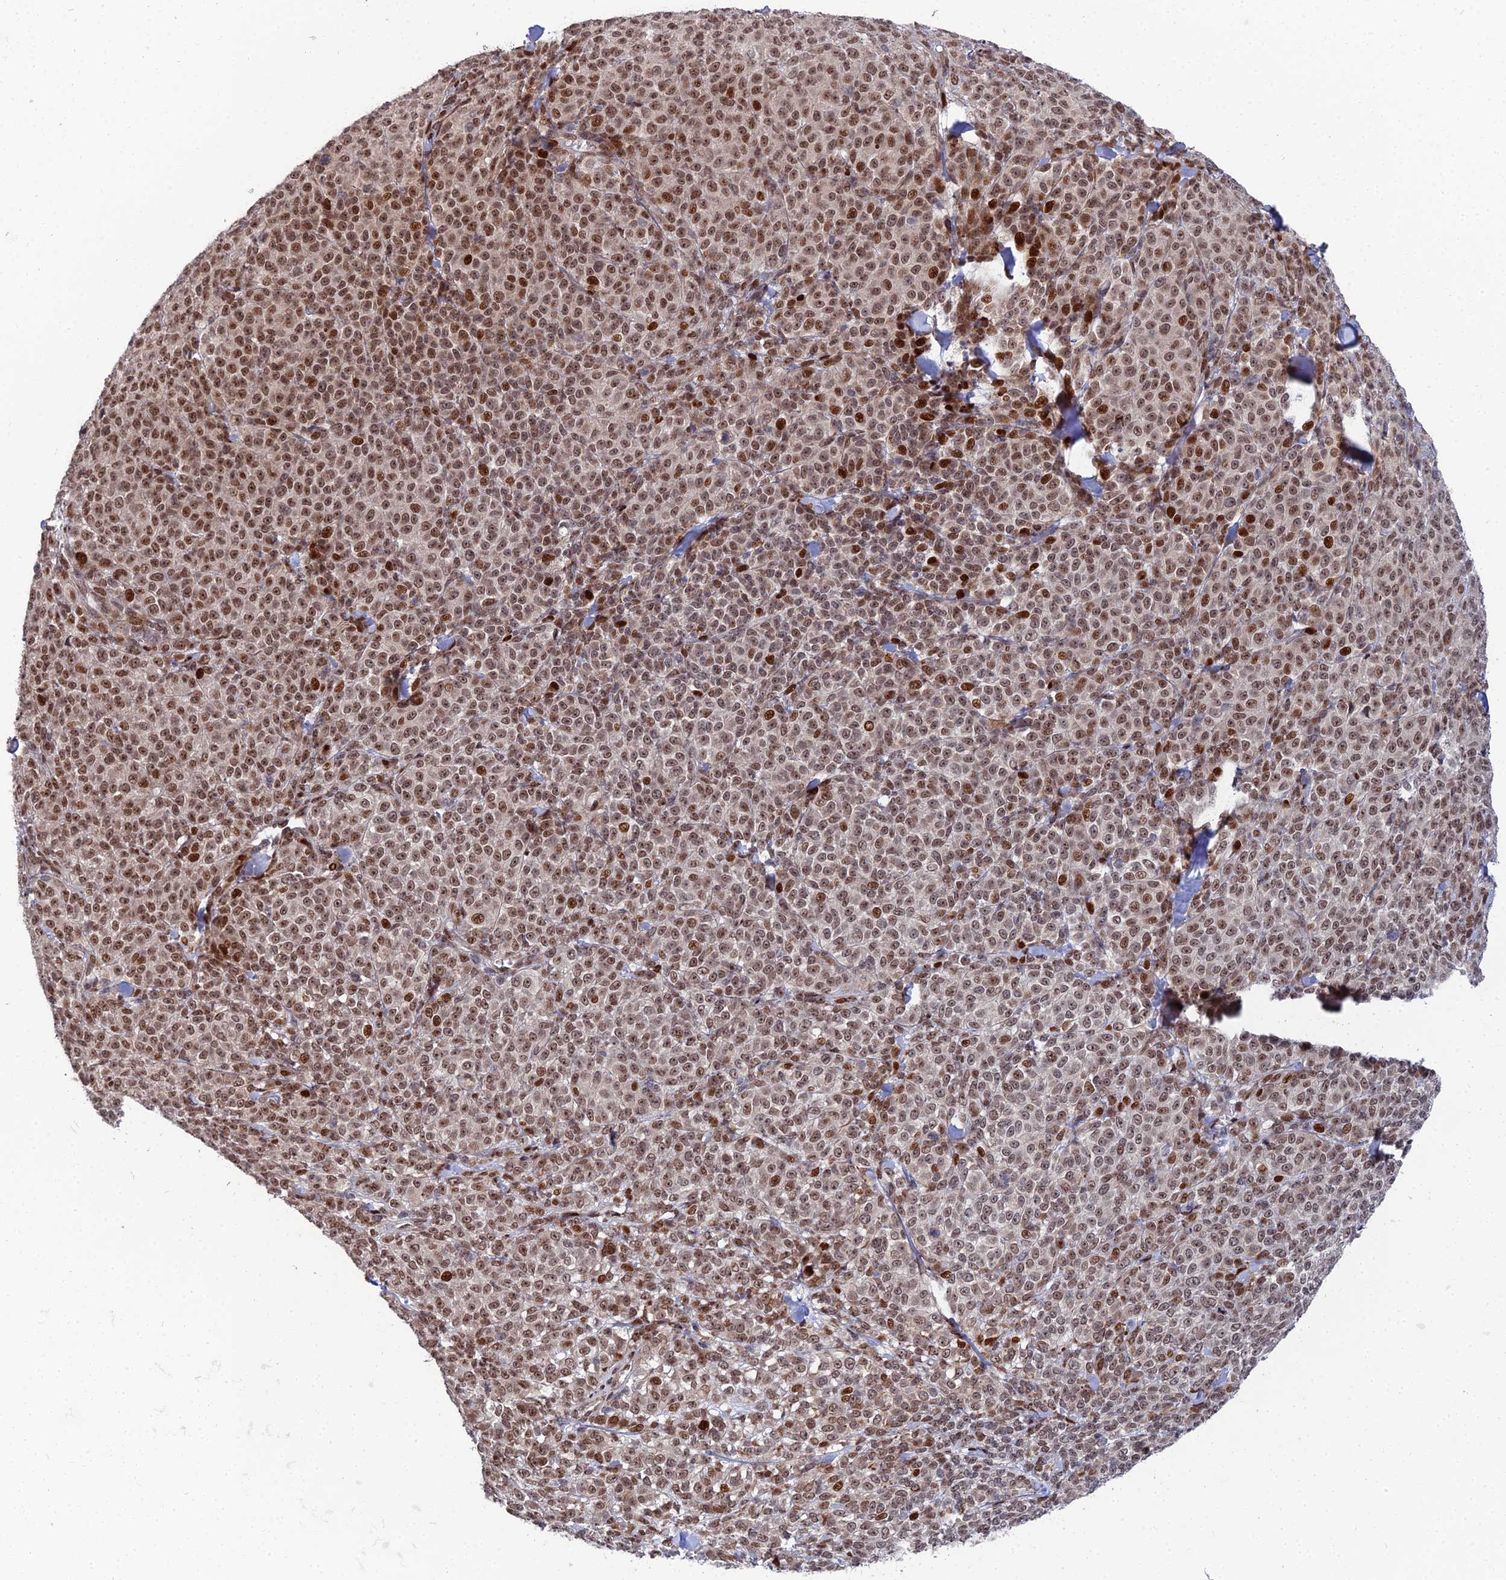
{"staining": {"intensity": "moderate", "quantity": ">75%", "location": "nuclear"}, "tissue": "melanoma", "cell_type": "Tumor cells", "image_type": "cancer", "snomed": [{"axis": "morphology", "description": "Normal tissue, NOS"}, {"axis": "morphology", "description": "Malignant melanoma, NOS"}, {"axis": "topography", "description": "Skin"}], "caption": "About >75% of tumor cells in melanoma exhibit moderate nuclear protein staining as visualized by brown immunohistochemical staining.", "gene": "ZNF668", "patient": {"sex": "female", "age": 34}}